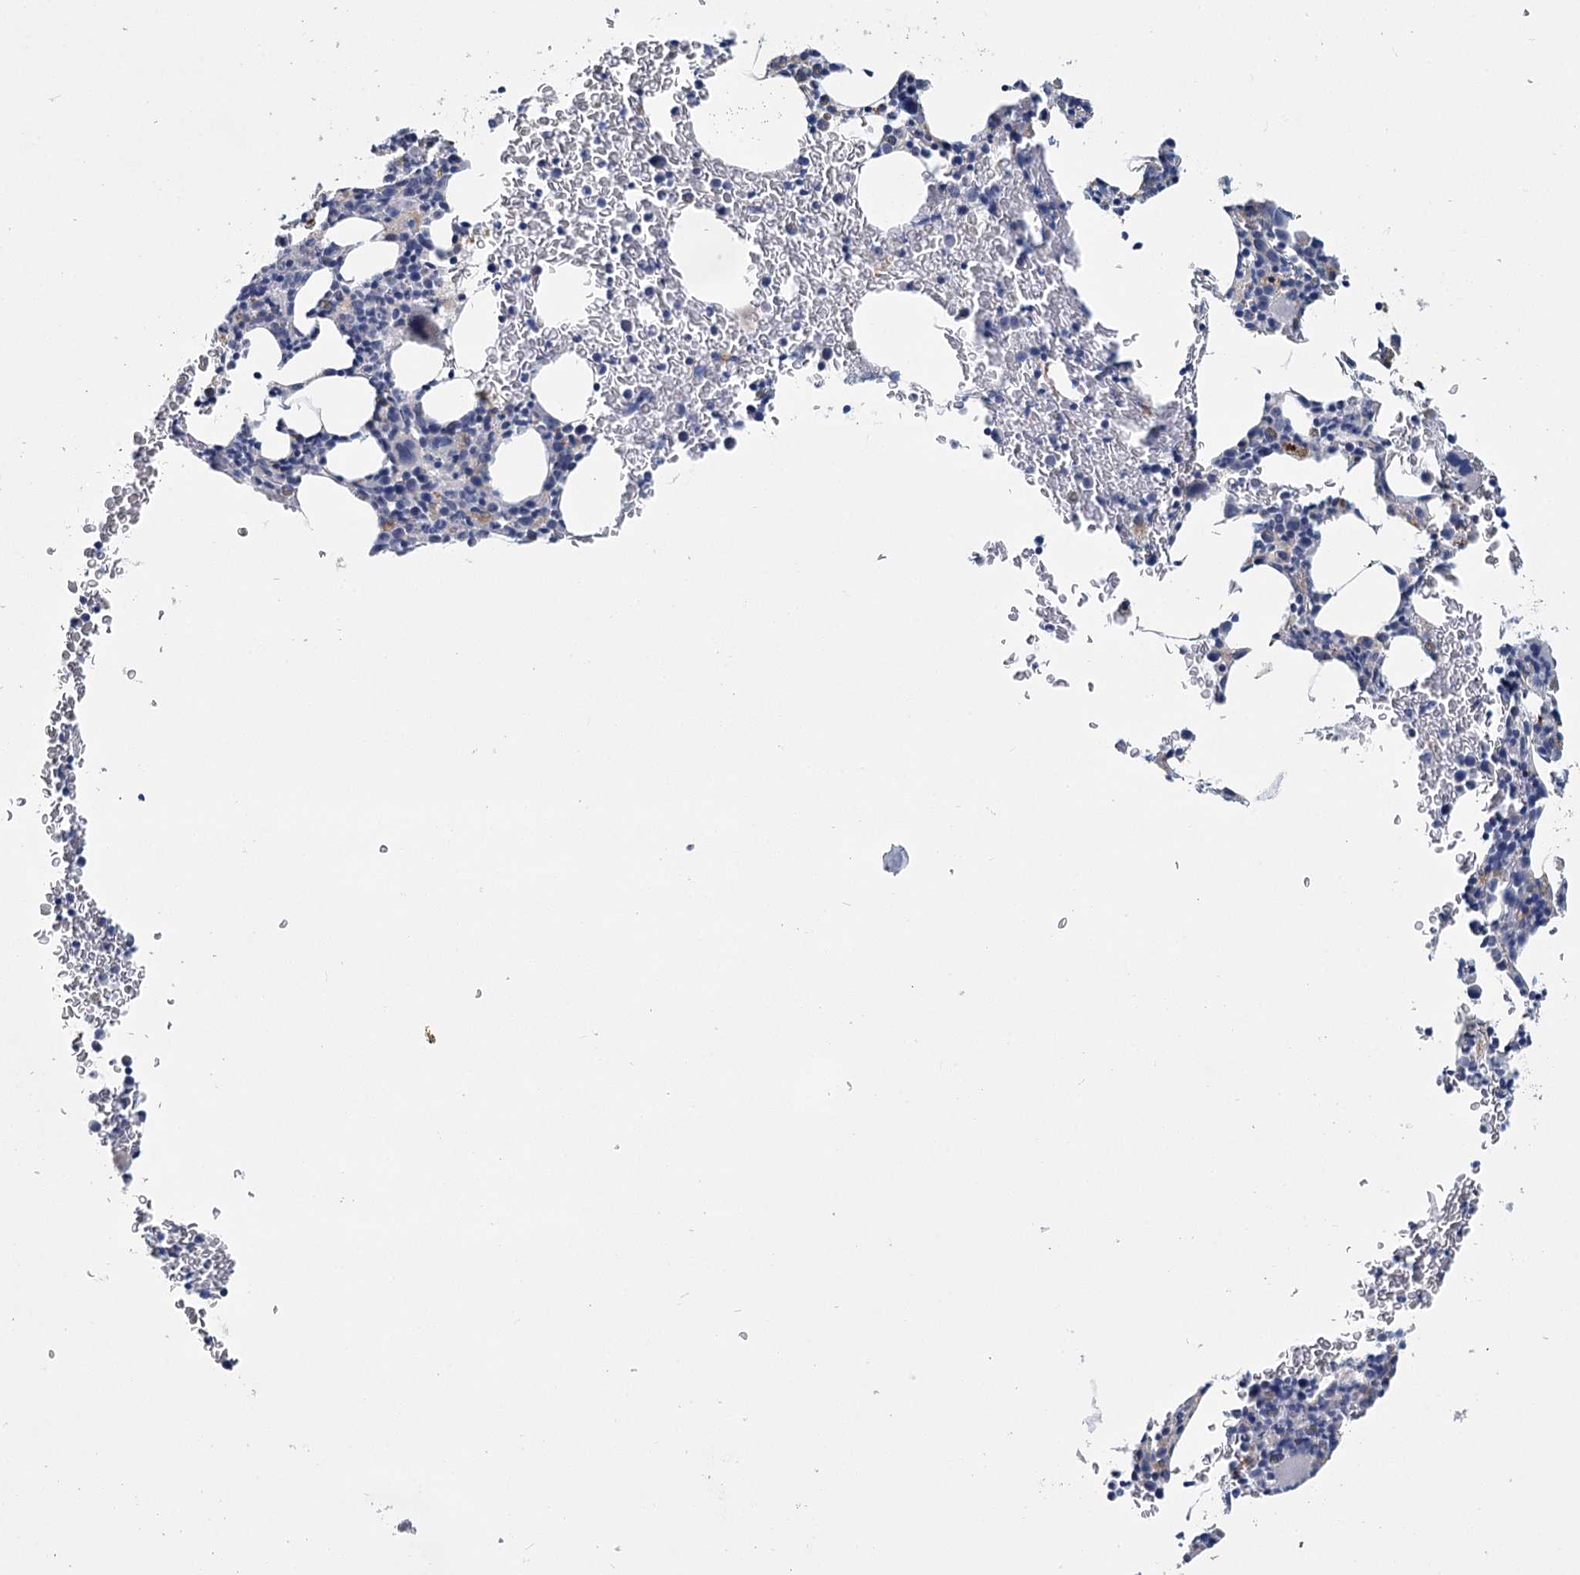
{"staining": {"intensity": "negative", "quantity": "none", "location": "none"}, "tissue": "bone marrow", "cell_type": "Hematopoietic cells", "image_type": "normal", "snomed": [{"axis": "morphology", "description": "Normal tissue, NOS"}, {"axis": "topography", "description": "Bone marrow"}], "caption": "Normal bone marrow was stained to show a protein in brown. There is no significant expression in hematopoietic cells. (DAB (3,3'-diaminobenzidine) immunohistochemistry visualized using brightfield microscopy, high magnification).", "gene": "ANKRD16", "patient": {"sex": "male", "age": 79}}